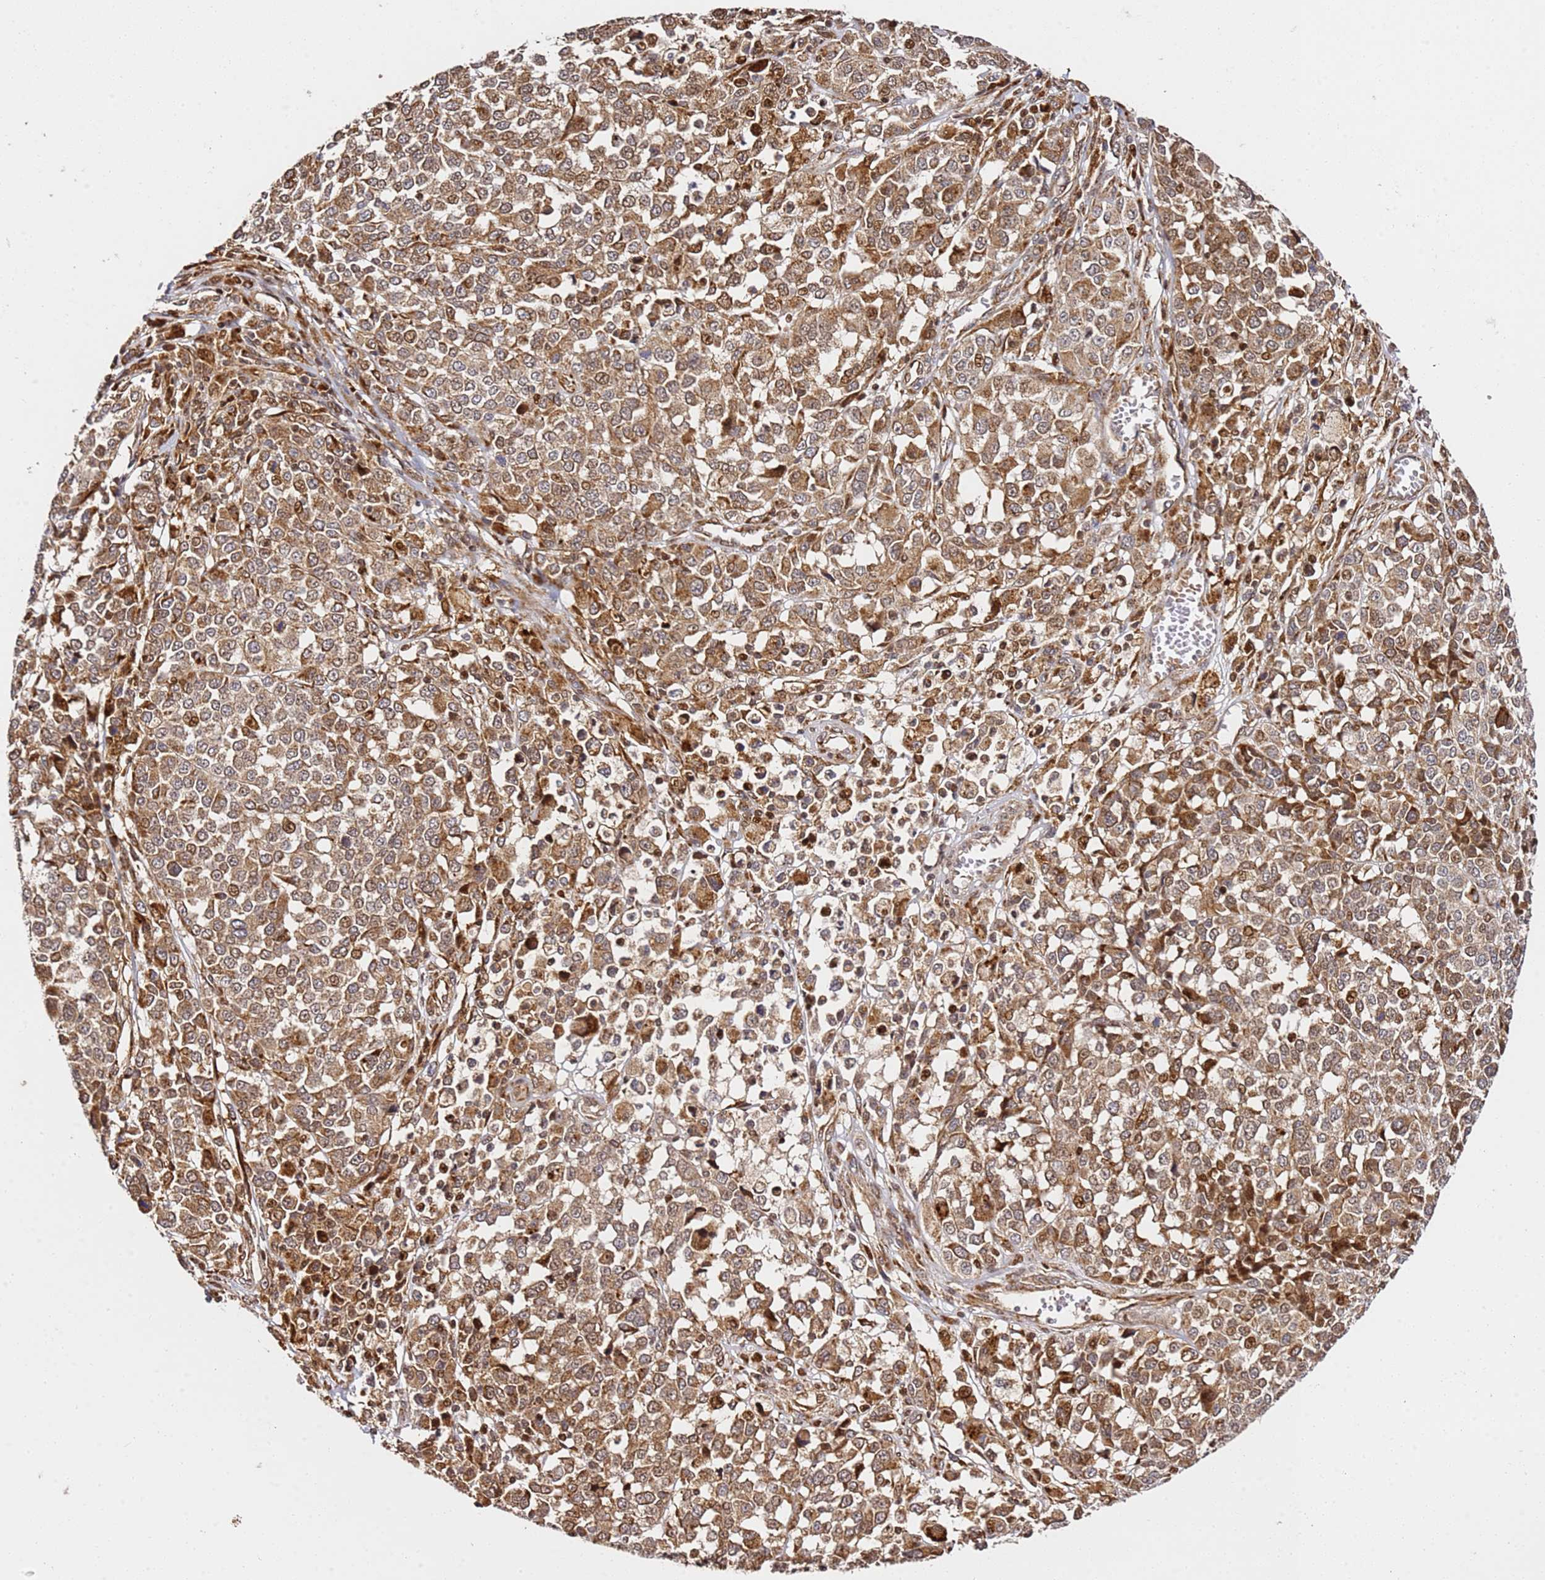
{"staining": {"intensity": "moderate", "quantity": ">75%", "location": "cytoplasmic/membranous,nuclear"}, "tissue": "melanoma", "cell_type": "Tumor cells", "image_type": "cancer", "snomed": [{"axis": "morphology", "description": "Malignant melanoma, Metastatic site"}, {"axis": "topography", "description": "Lymph node"}], "caption": "Tumor cells display medium levels of moderate cytoplasmic/membranous and nuclear positivity in approximately >75% of cells in human melanoma.", "gene": "SMOX", "patient": {"sex": "male", "age": 44}}